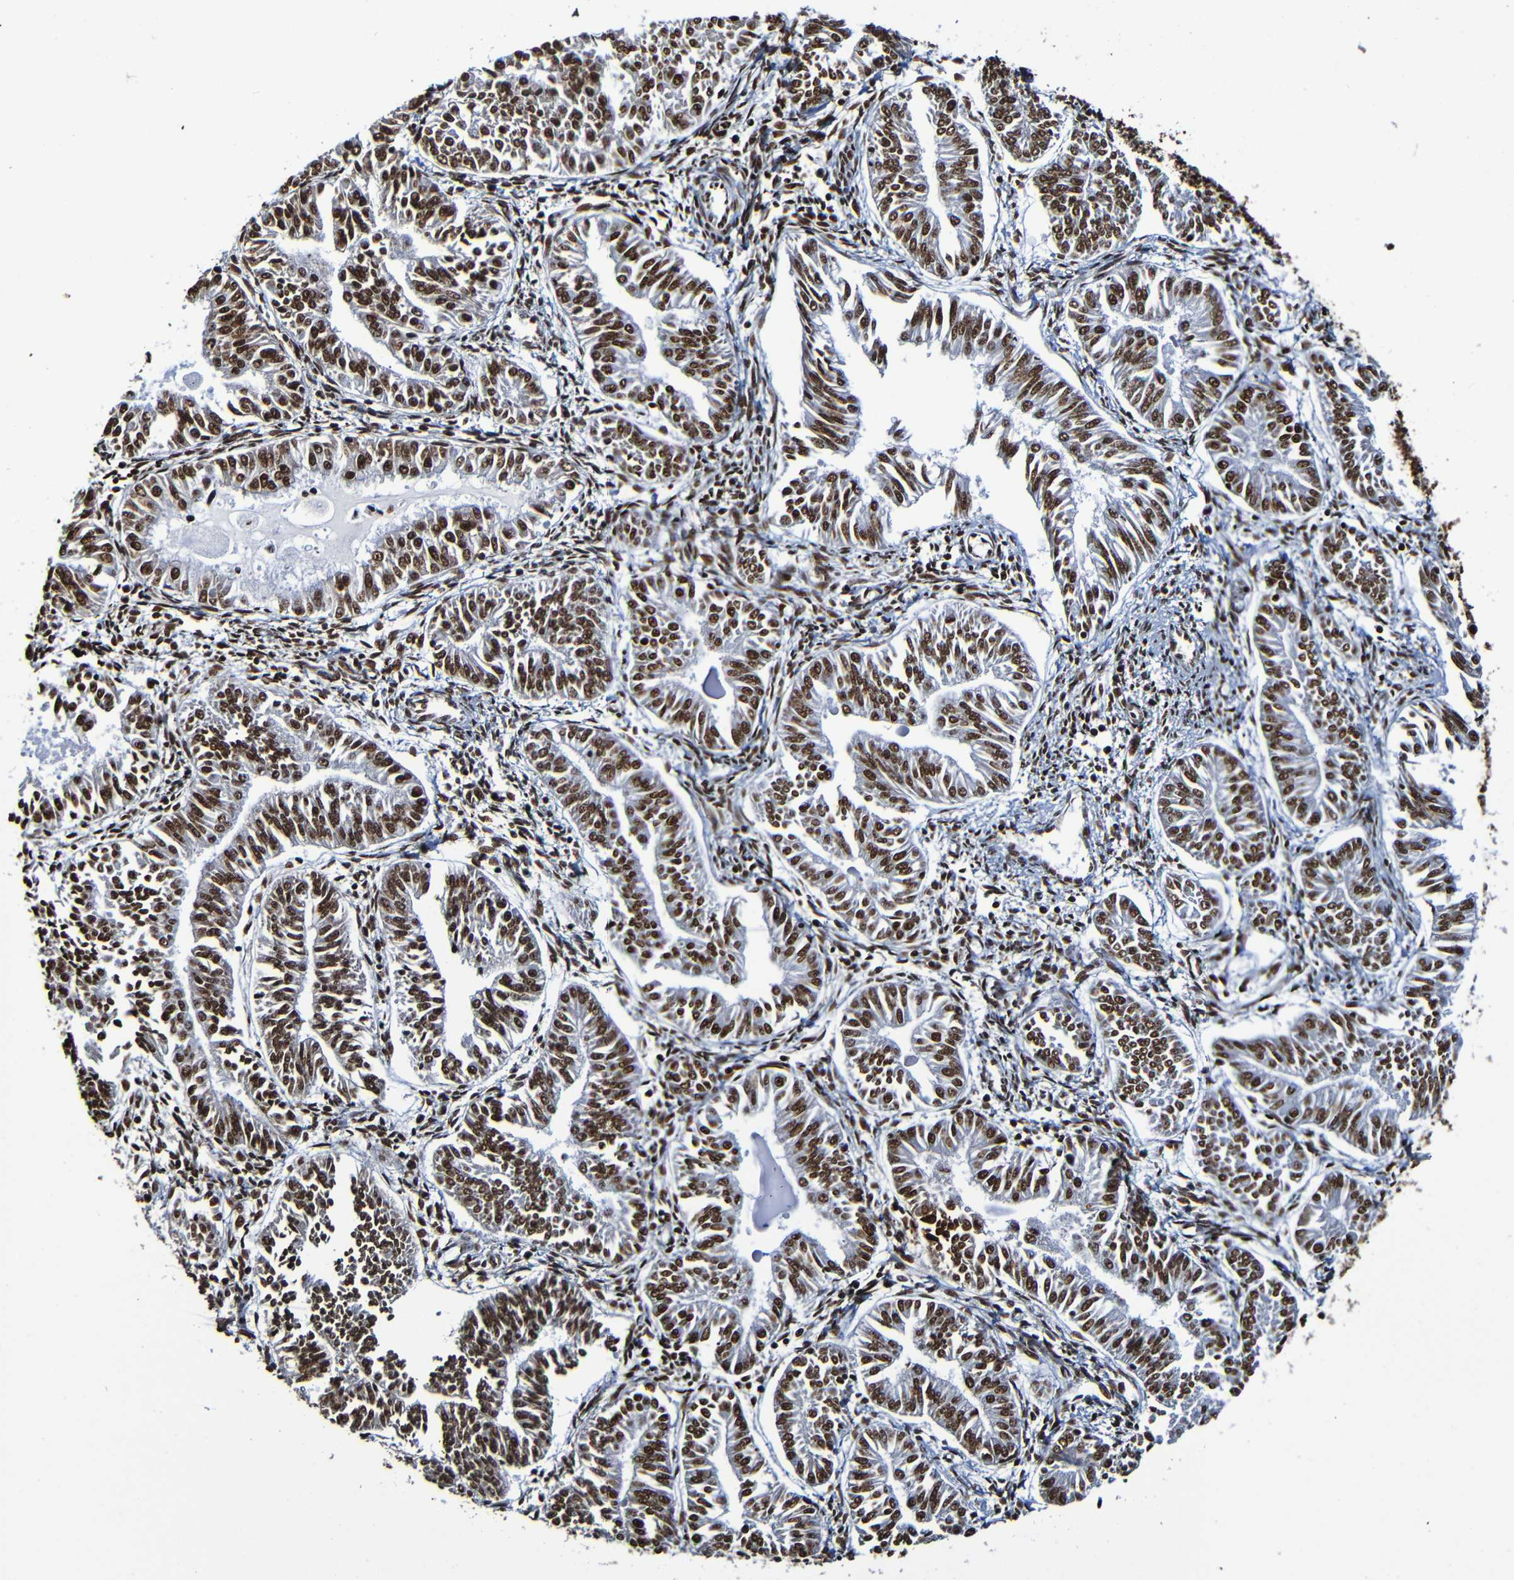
{"staining": {"intensity": "strong", "quantity": ">75%", "location": "nuclear"}, "tissue": "endometrial cancer", "cell_type": "Tumor cells", "image_type": "cancer", "snomed": [{"axis": "morphology", "description": "Adenocarcinoma, NOS"}, {"axis": "topography", "description": "Endometrium"}], "caption": "An immunohistochemistry histopathology image of neoplastic tissue is shown. Protein staining in brown shows strong nuclear positivity in endometrial adenocarcinoma within tumor cells.", "gene": "SRSF3", "patient": {"sex": "female", "age": 53}}